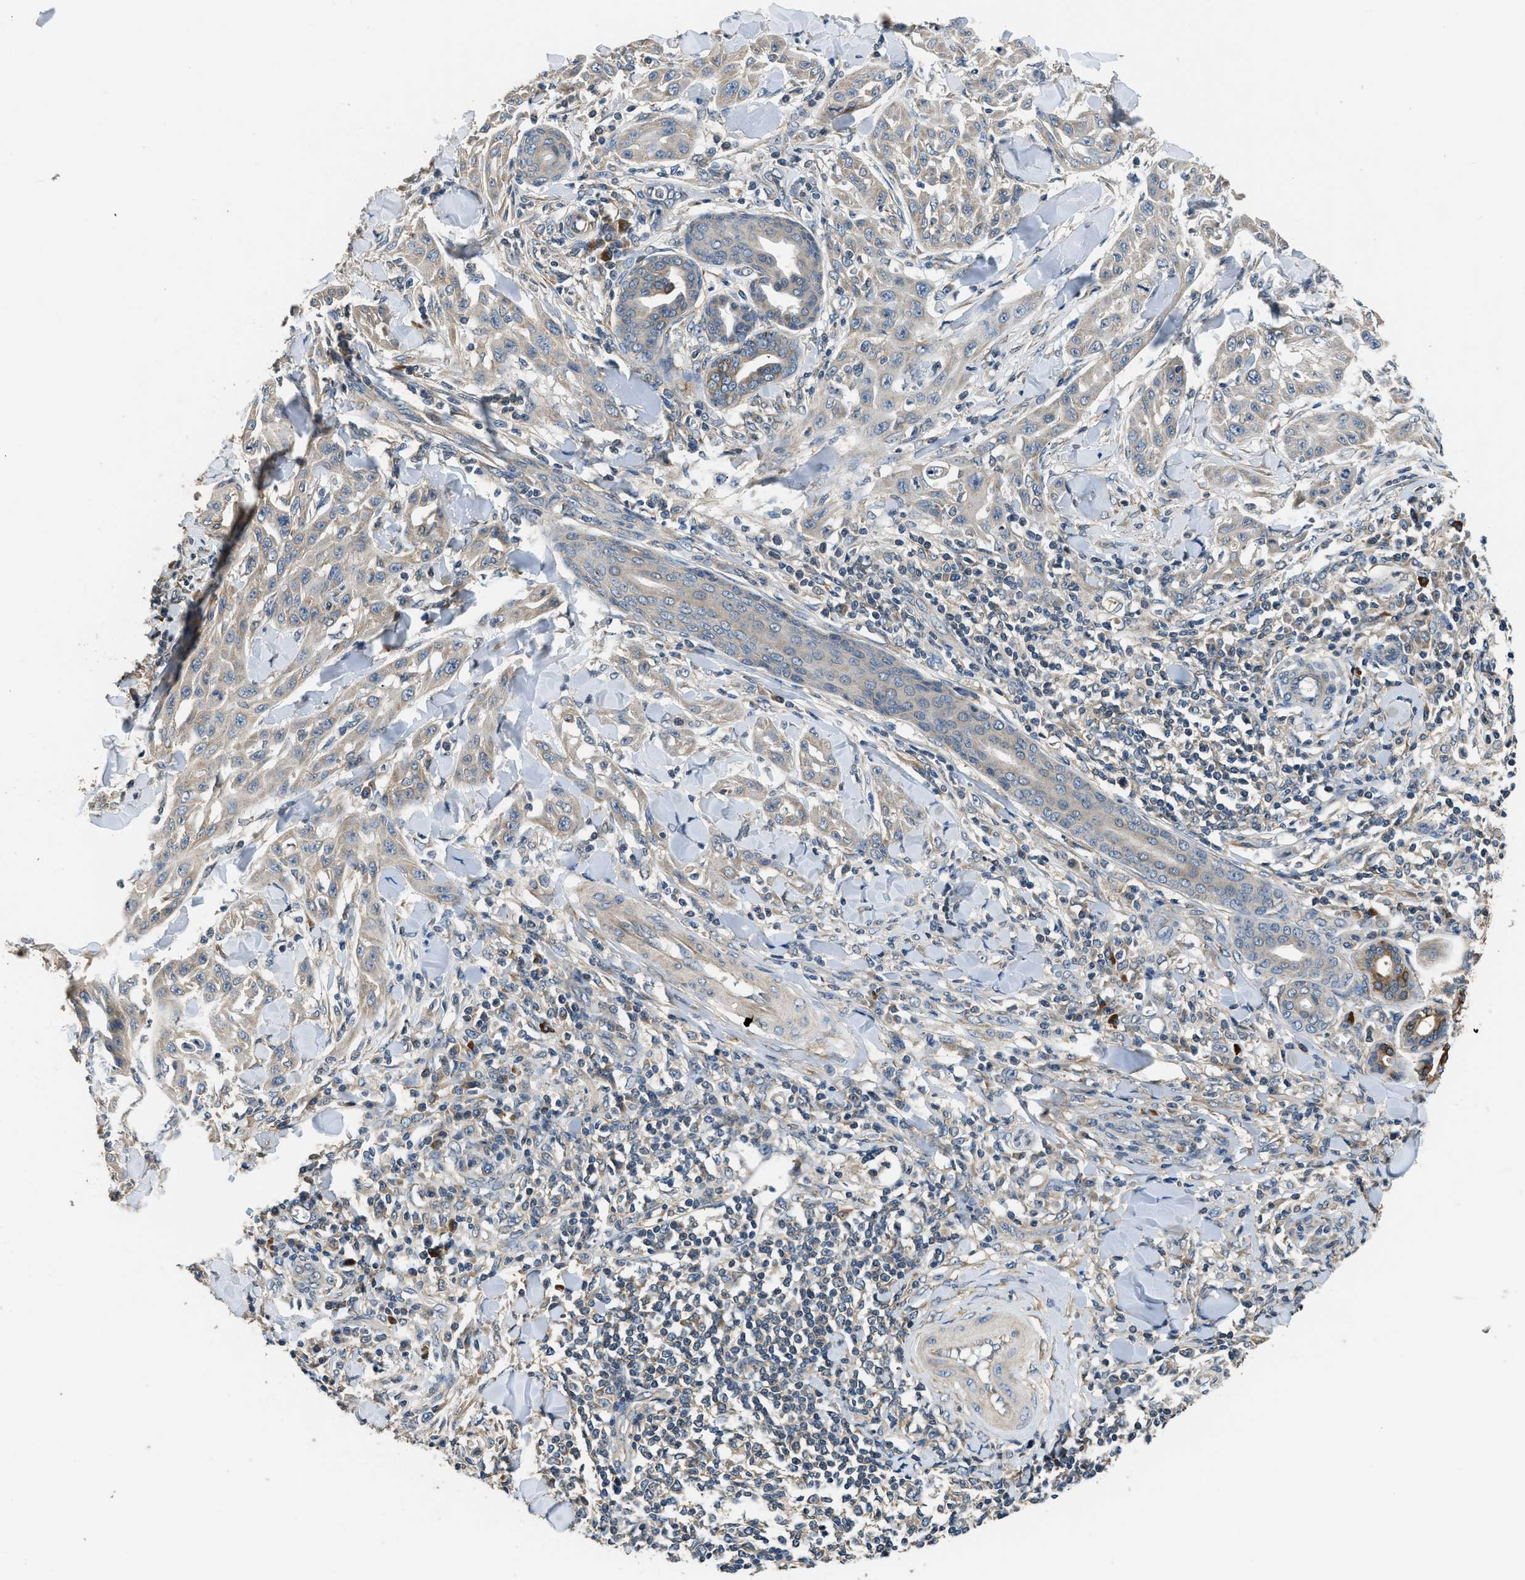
{"staining": {"intensity": "weak", "quantity": "25%-75%", "location": "cytoplasmic/membranous"}, "tissue": "skin cancer", "cell_type": "Tumor cells", "image_type": "cancer", "snomed": [{"axis": "morphology", "description": "Squamous cell carcinoma, NOS"}, {"axis": "topography", "description": "Skin"}], "caption": "Skin cancer (squamous cell carcinoma) stained with a protein marker shows weak staining in tumor cells.", "gene": "SSH2", "patient": {"sex": "male", "age": 24}}